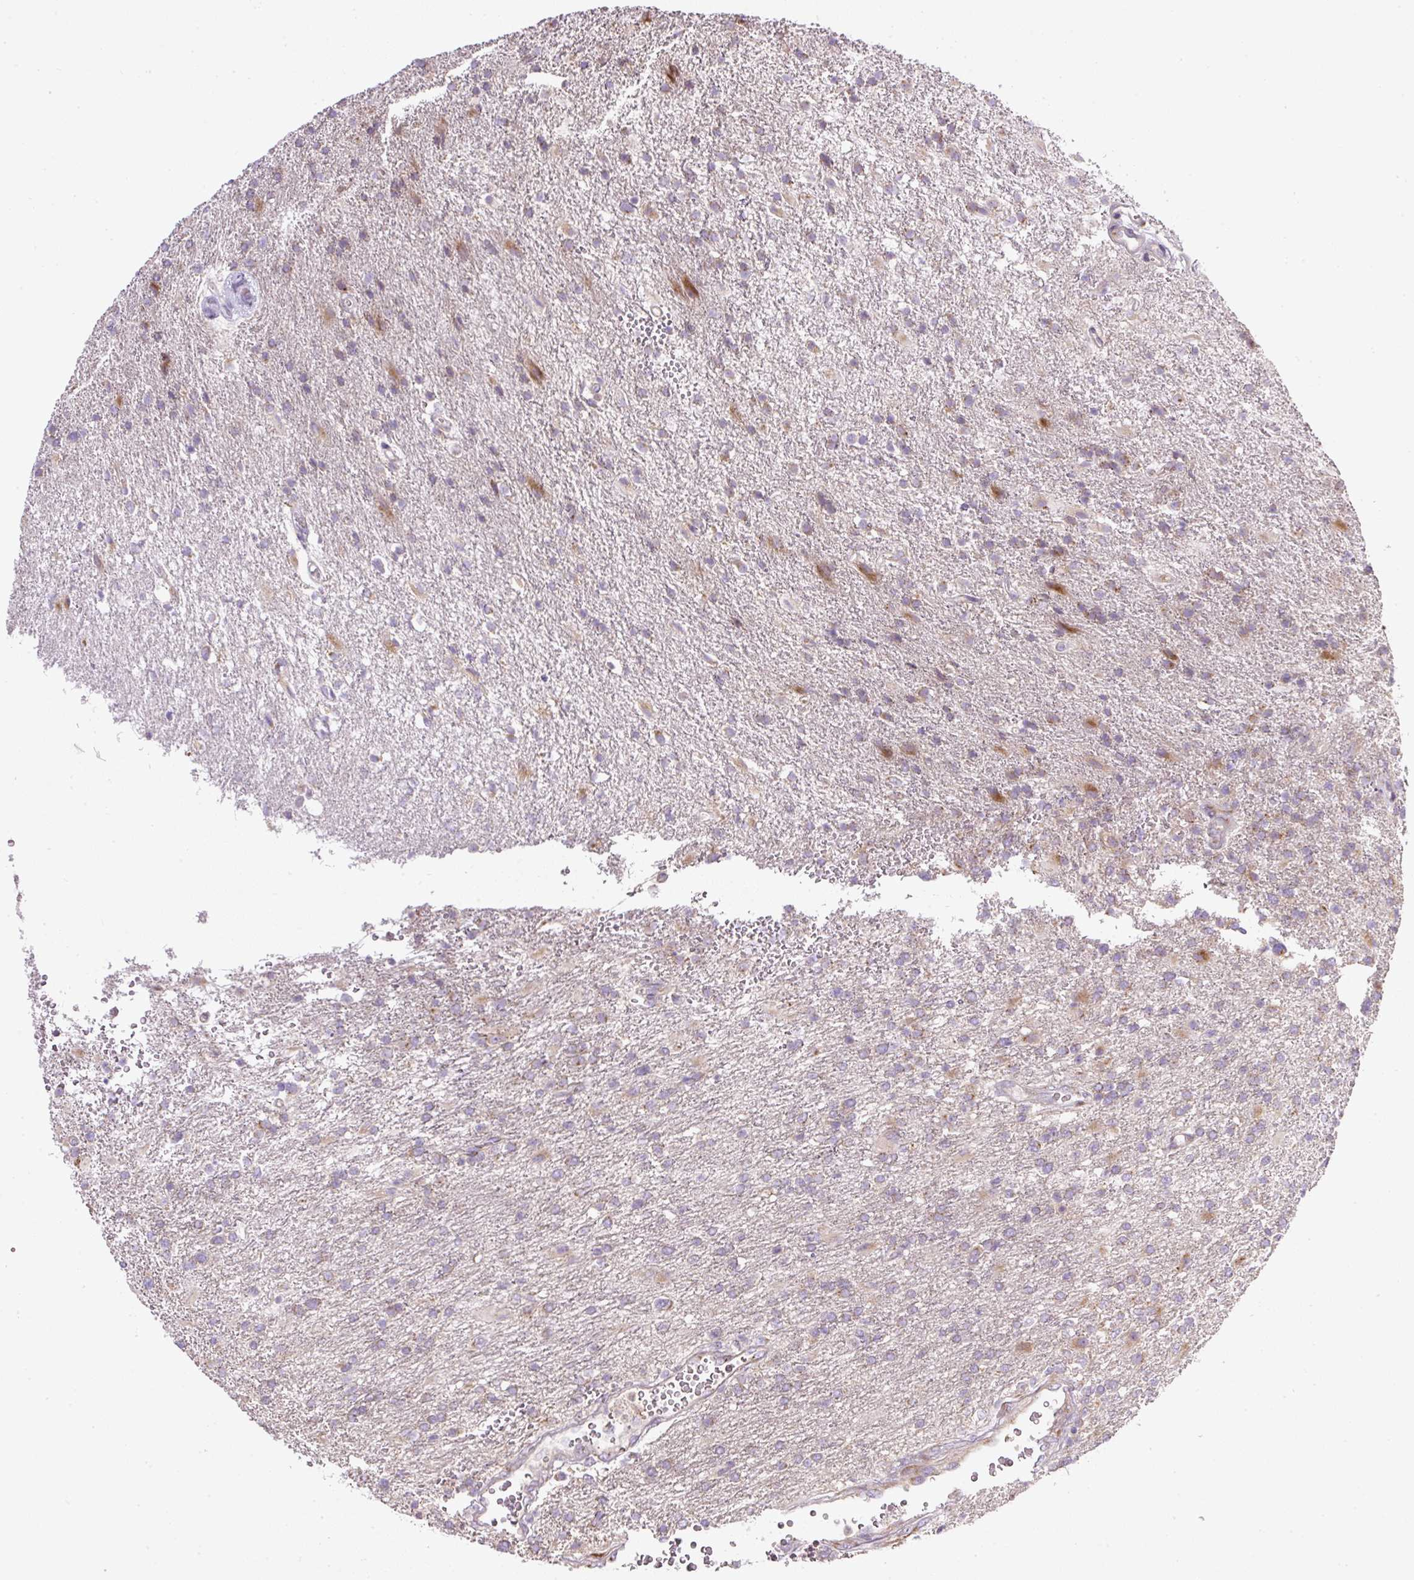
{"staining": {"intensity": "negative", "quantity": "none", "location": "none"}, "tissue": "glioma", "cell_type": "Tumor cells", "image_type": "cancer", "snomed": [{"axis": "morphology", "description": "Glioma, malignant, High grade"}, {"axis": "topography", "description": "Brain"}], "caption": "This image is of high-grade glioma (malignant) stained with immunohistochemistry (IHC) to label a protein in brown with the nuclei are counter-stained blue. There is no expression in tumor cells.", "gene": "MLX", "patient": {"sex": "male", "age": 56}}